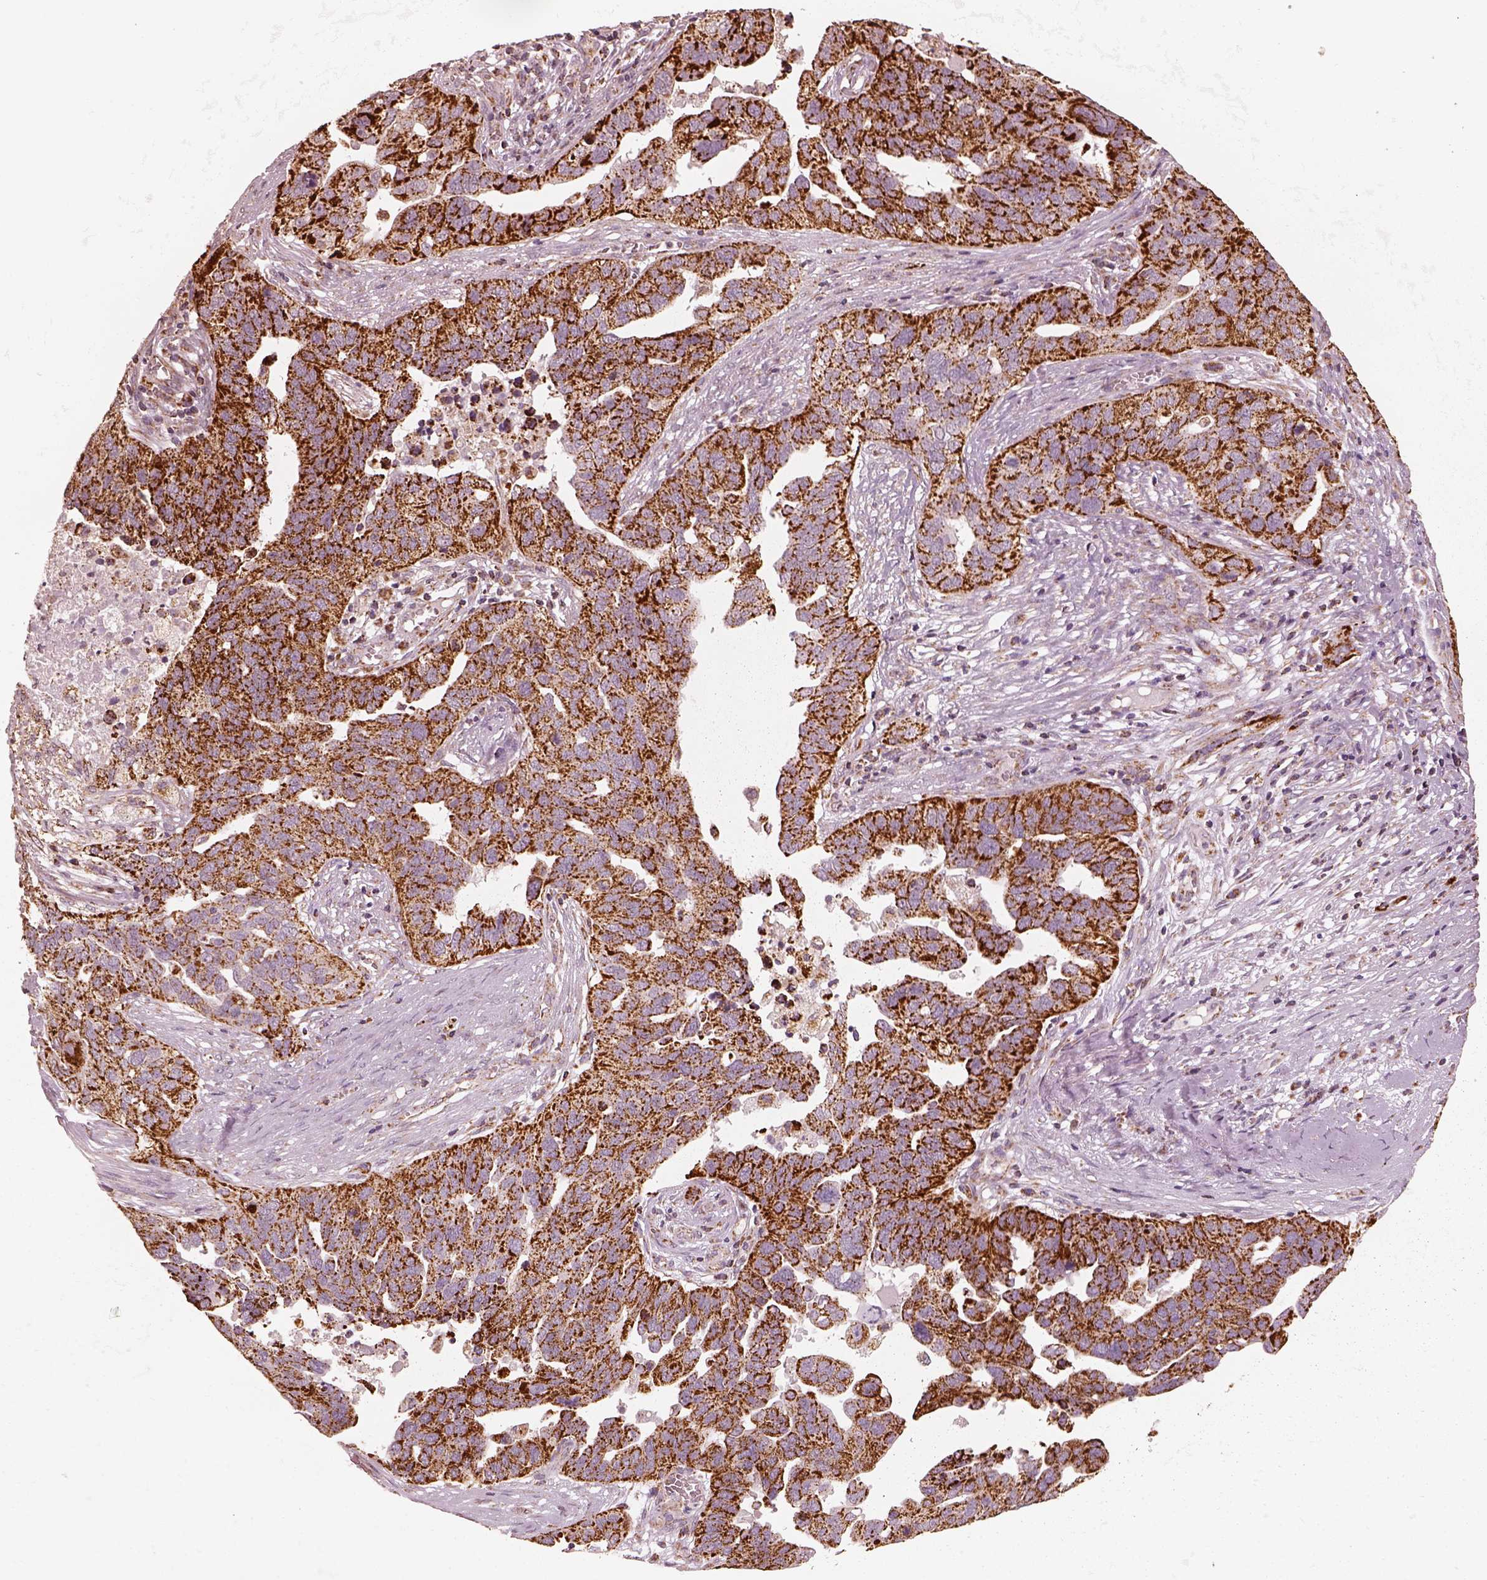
{"staining": {"intensity": "strong", "quantity": ">75%", "location": "cytoplasmic/membranous"}, "tissue": "ovarian cancer", "cell_type": "Tumor cells", "image_type": "cancer", "snomed": [{"axis": "morphology", "description": "Carcinoma, endometroid"}, {"axis": "topography", "description": "Soft tissue"}, {"axis": "topography", "description": "Ovary"}], "caption": "An image of ovarian endometroid carcinoma stained for a protein shows strong cytoplasmic/membranous brown staining in tumor cells.", "gene": "ENTPD6", "patient": {"sex": "female", "age": 52}}